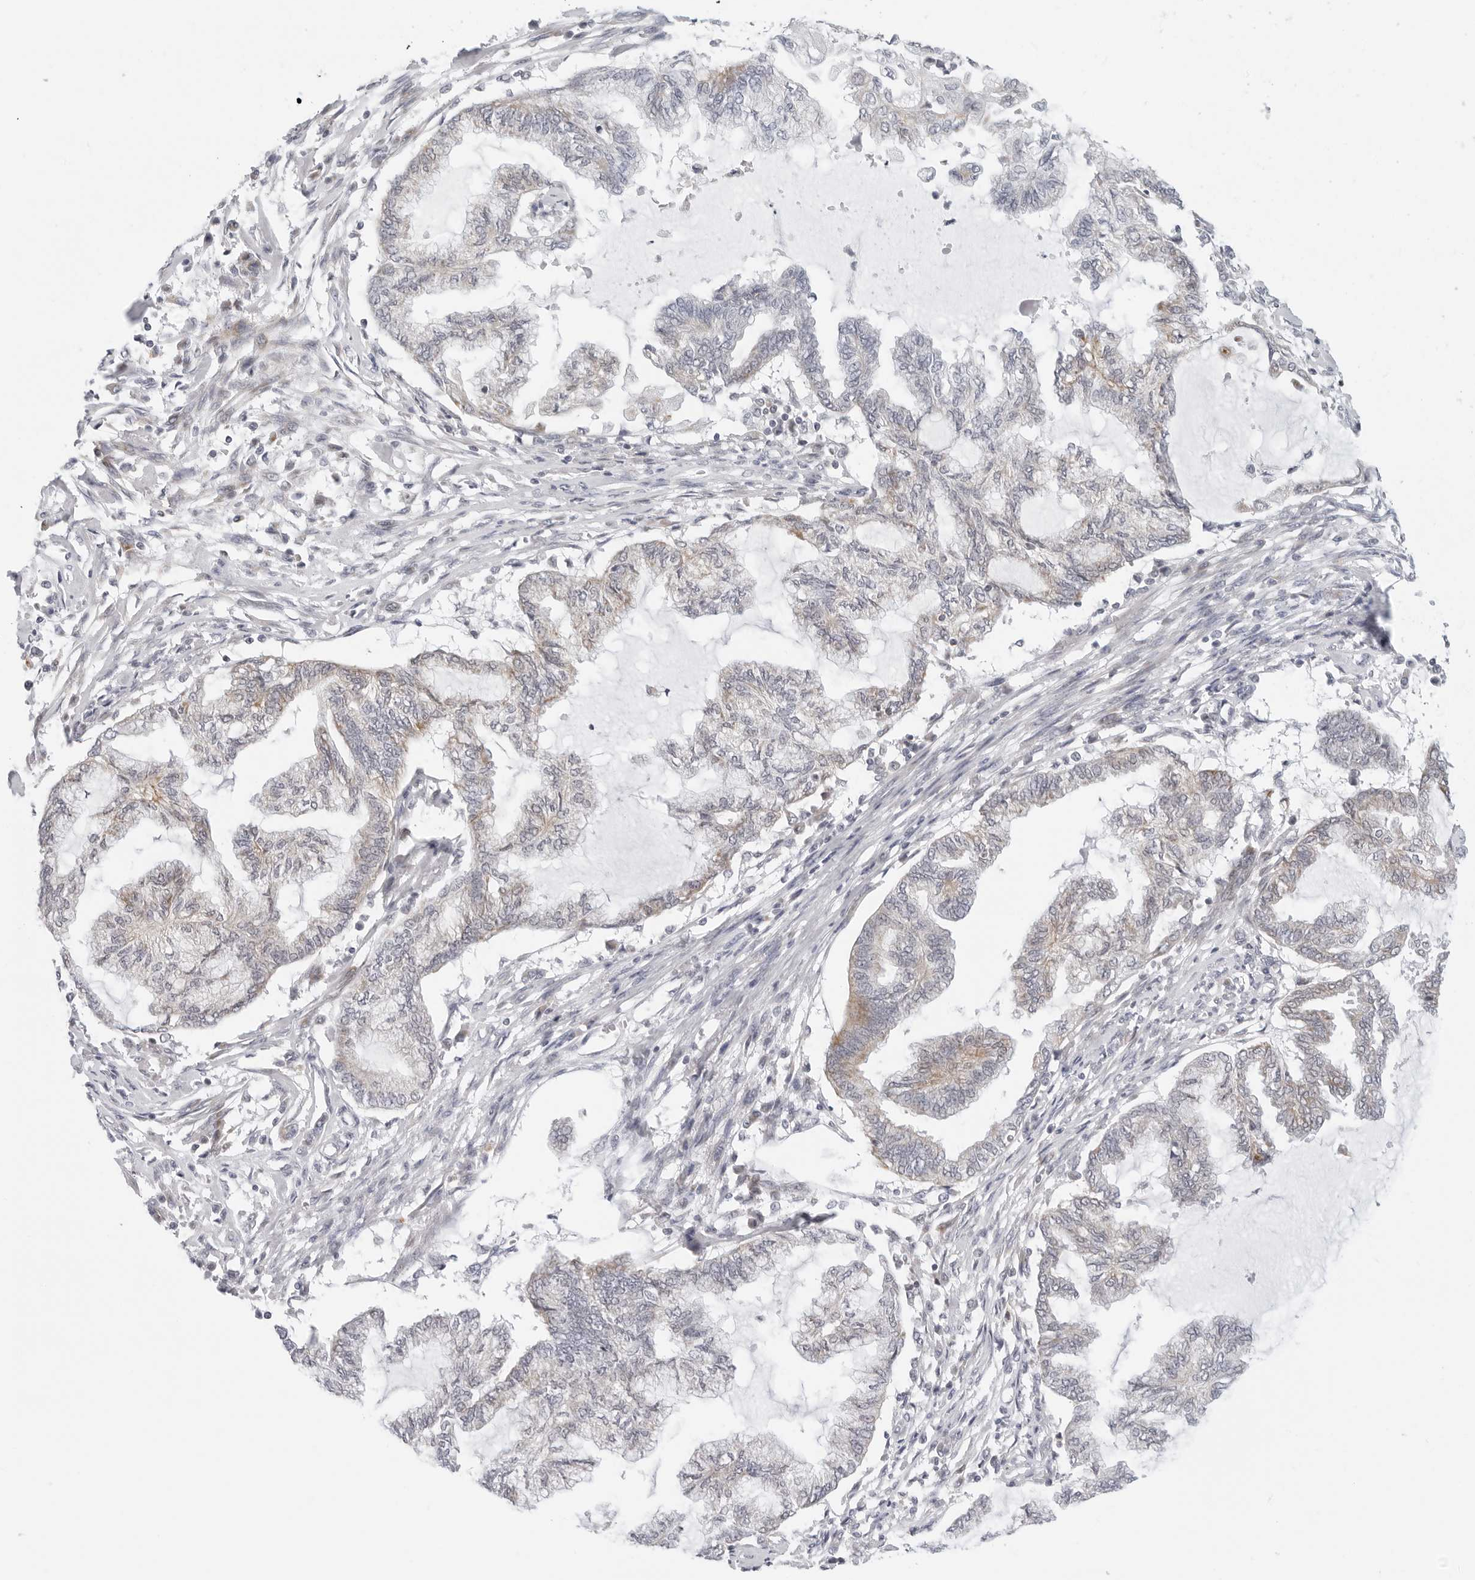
{"staining": {"intensity": "moderate", "quantity": "<25%", "location": "cytoplasmic/membranous"}, "tissue": "endometrial cancer", "cell_type": "Tumor cells", "image_type": "cancer", "snomed": [{"axis": "morphology", "description": "Adenocarcinoma, NOS"}, {"axis": "topography", "description": "Endometrium"}], "caption": "Moderate cytoplasmic/membranous staining for a protein is present in approximately <25% of tumor cells of adenocarcinoma (endometrial) using IHC.", "gene": "CIART", "patient": {"sex": "female", "age": 86}}